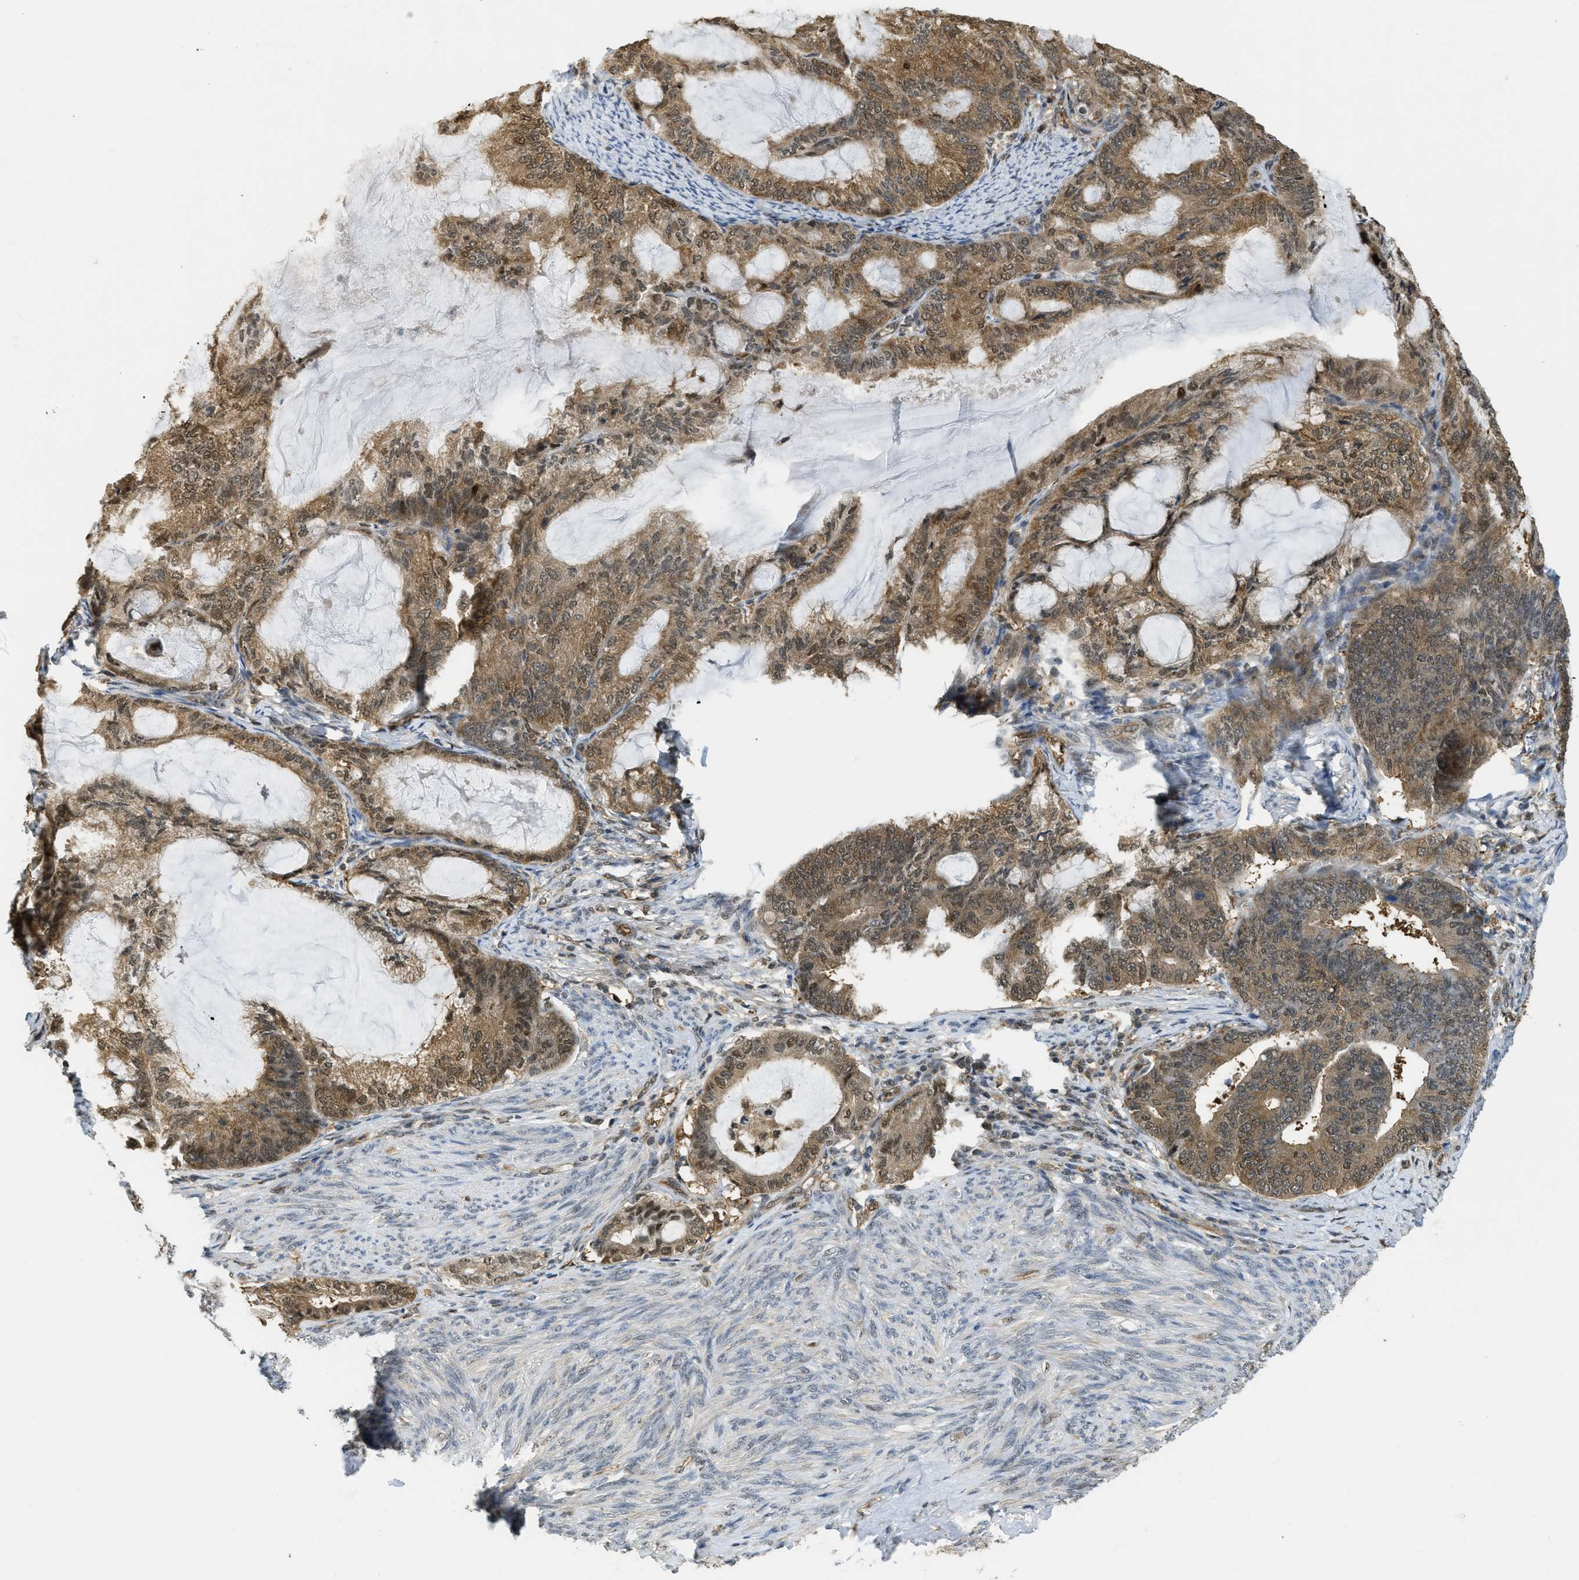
{"staining": {"intensity": "moderate", "quantity": ">75%", "location": "cytoplasmic/membranous,nuclear"}, "tissue": "endometrial cancer", "cell_type": "Tumor cells", "image_type": "cancer", "snomed": [{"axis": "morphology", "description": "Adenocarcinoma, NOS"}, {"axis": "topography", "description": "Endometrium"}], "caption": "Immunohistochemical staining of human adenocarcinoma (endometrial) shows medium levels of moderate cytoplasmic/membranous and nuclear protein staining in about >75% of tumor cells.", "gene": "PSMC5", "patient": {"sex": "female", "age": 86}}